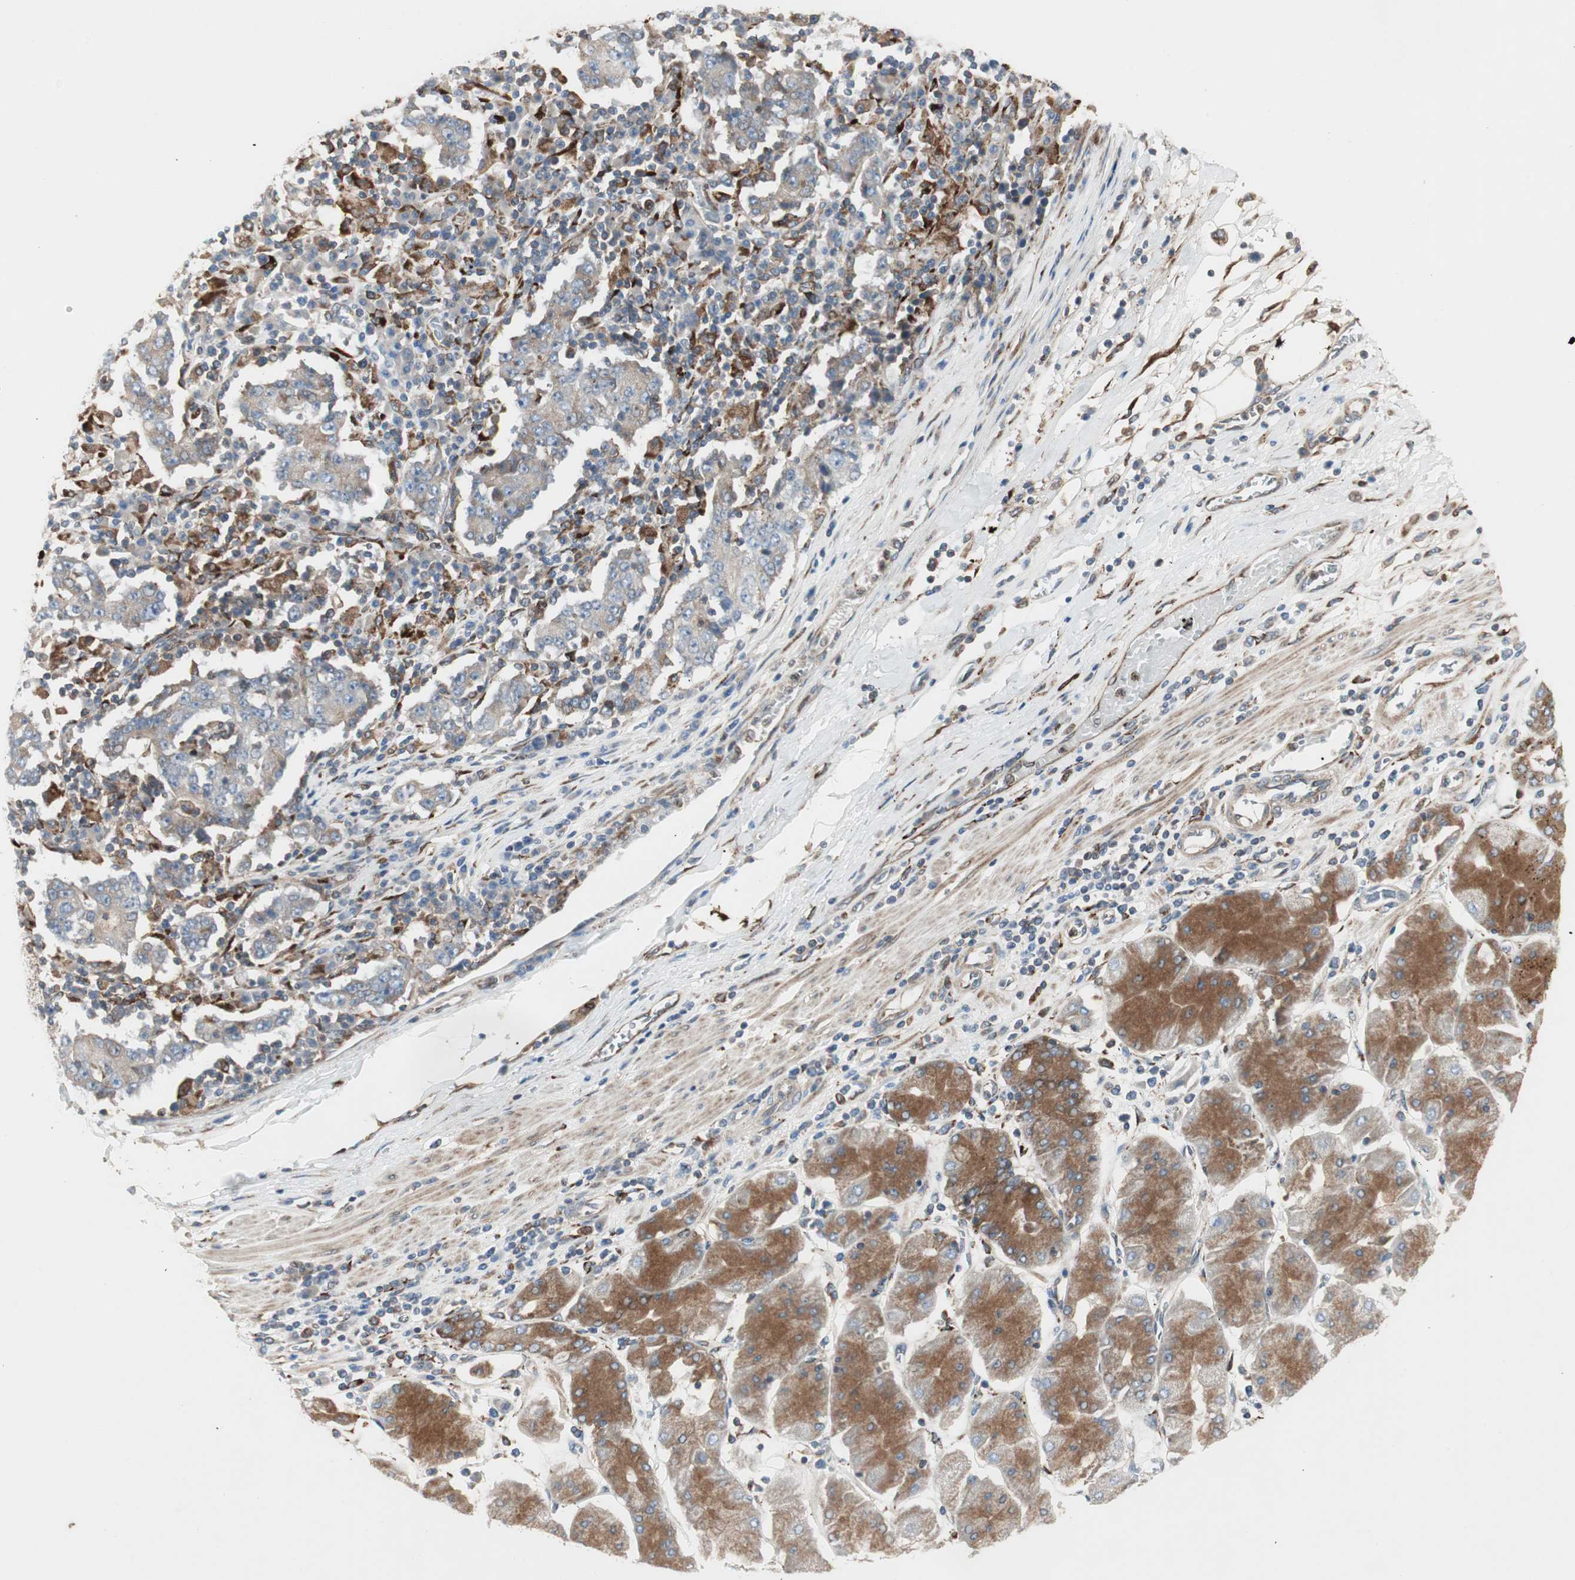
{"staining": {"intensity": "weak", "quantity": ">75%", "location": "cytoplasmic/membranous"}, "tissue": "stomach cancer", "cell_type": "Tumor cells", "image_type": "cancer", "snomed": [{"axis": "morphology", "description": "Normal tissue, NOS"}, {"axis": "morphology", "description": "Adenocarcinoma, NOS"}, {"axis": "topography", "description": "Stomach, upper"}, {"axis": "topography", "description": "Stomach"}], "caption": "Stomach adenocarcinoma was stained to show a protein in brown. There is low levels of weak cytoplasmic/membranous positivity in approximately >75% of tumor cells. (IHC, brightfield microscopy, high magnification).", "gene": "H6PD", "patient": {"sex": "male", "age": 59}}